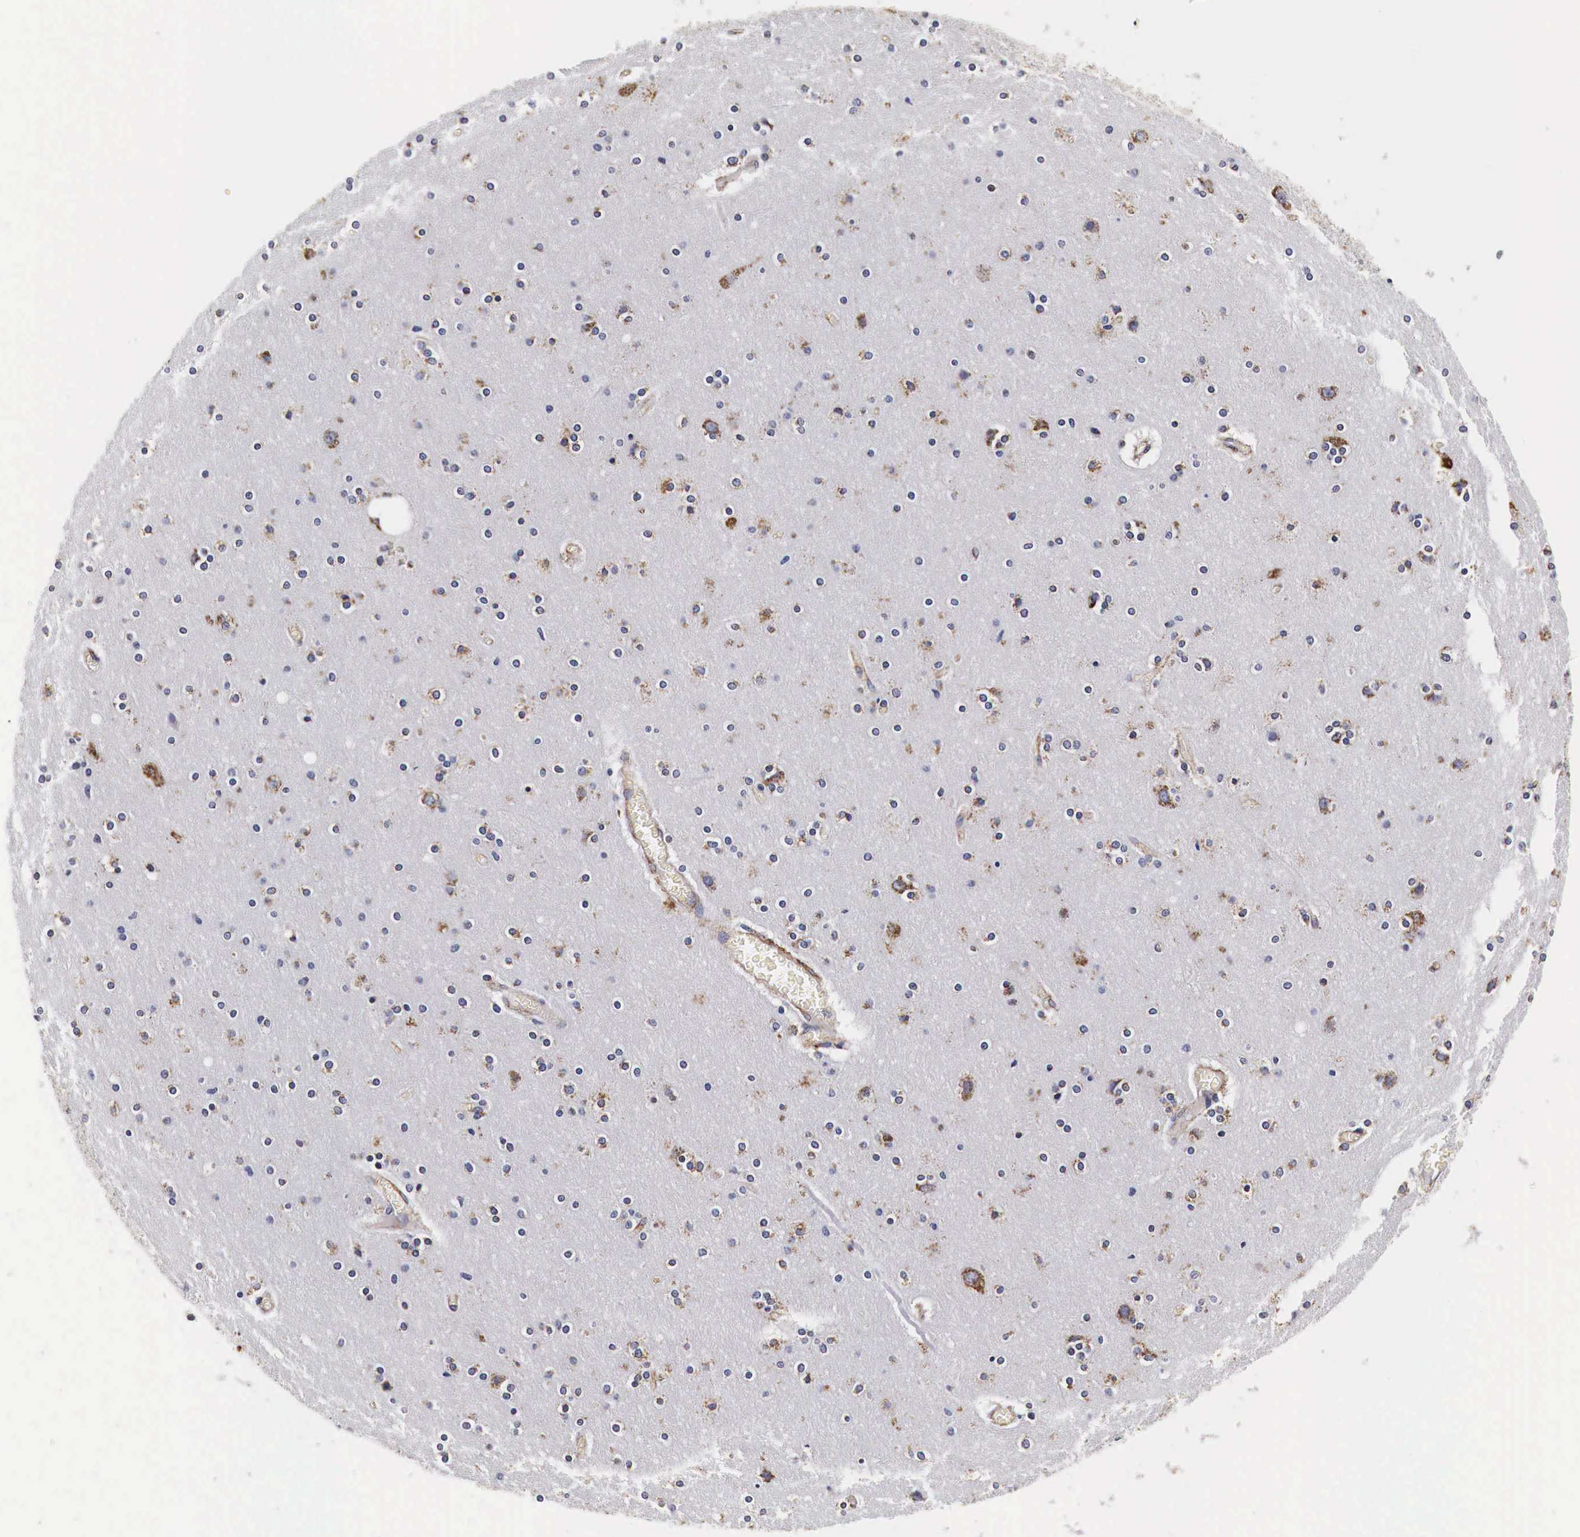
{"staining": {"intensity": "moderate", "quantity": ">75%", "location": "cytoplasmic/membranous"}, "tissue": "cerebral cortex", "cell_type": "Endothelial cells", "image_type": "normal", "snomed": [{"axis": "morphology", "description": "Normal tissue, NOS"}, {"axis": "topography", "description": "Cerebral cortex"}], "caption": "Cerebral cortex stained with DAB IHC reveals medium levels of moderate cytoplasmic/membranous expression in about >75% of endothelial cells.", "gene": "CKAP4", "patient": {"sex": "female", "age": 54}}